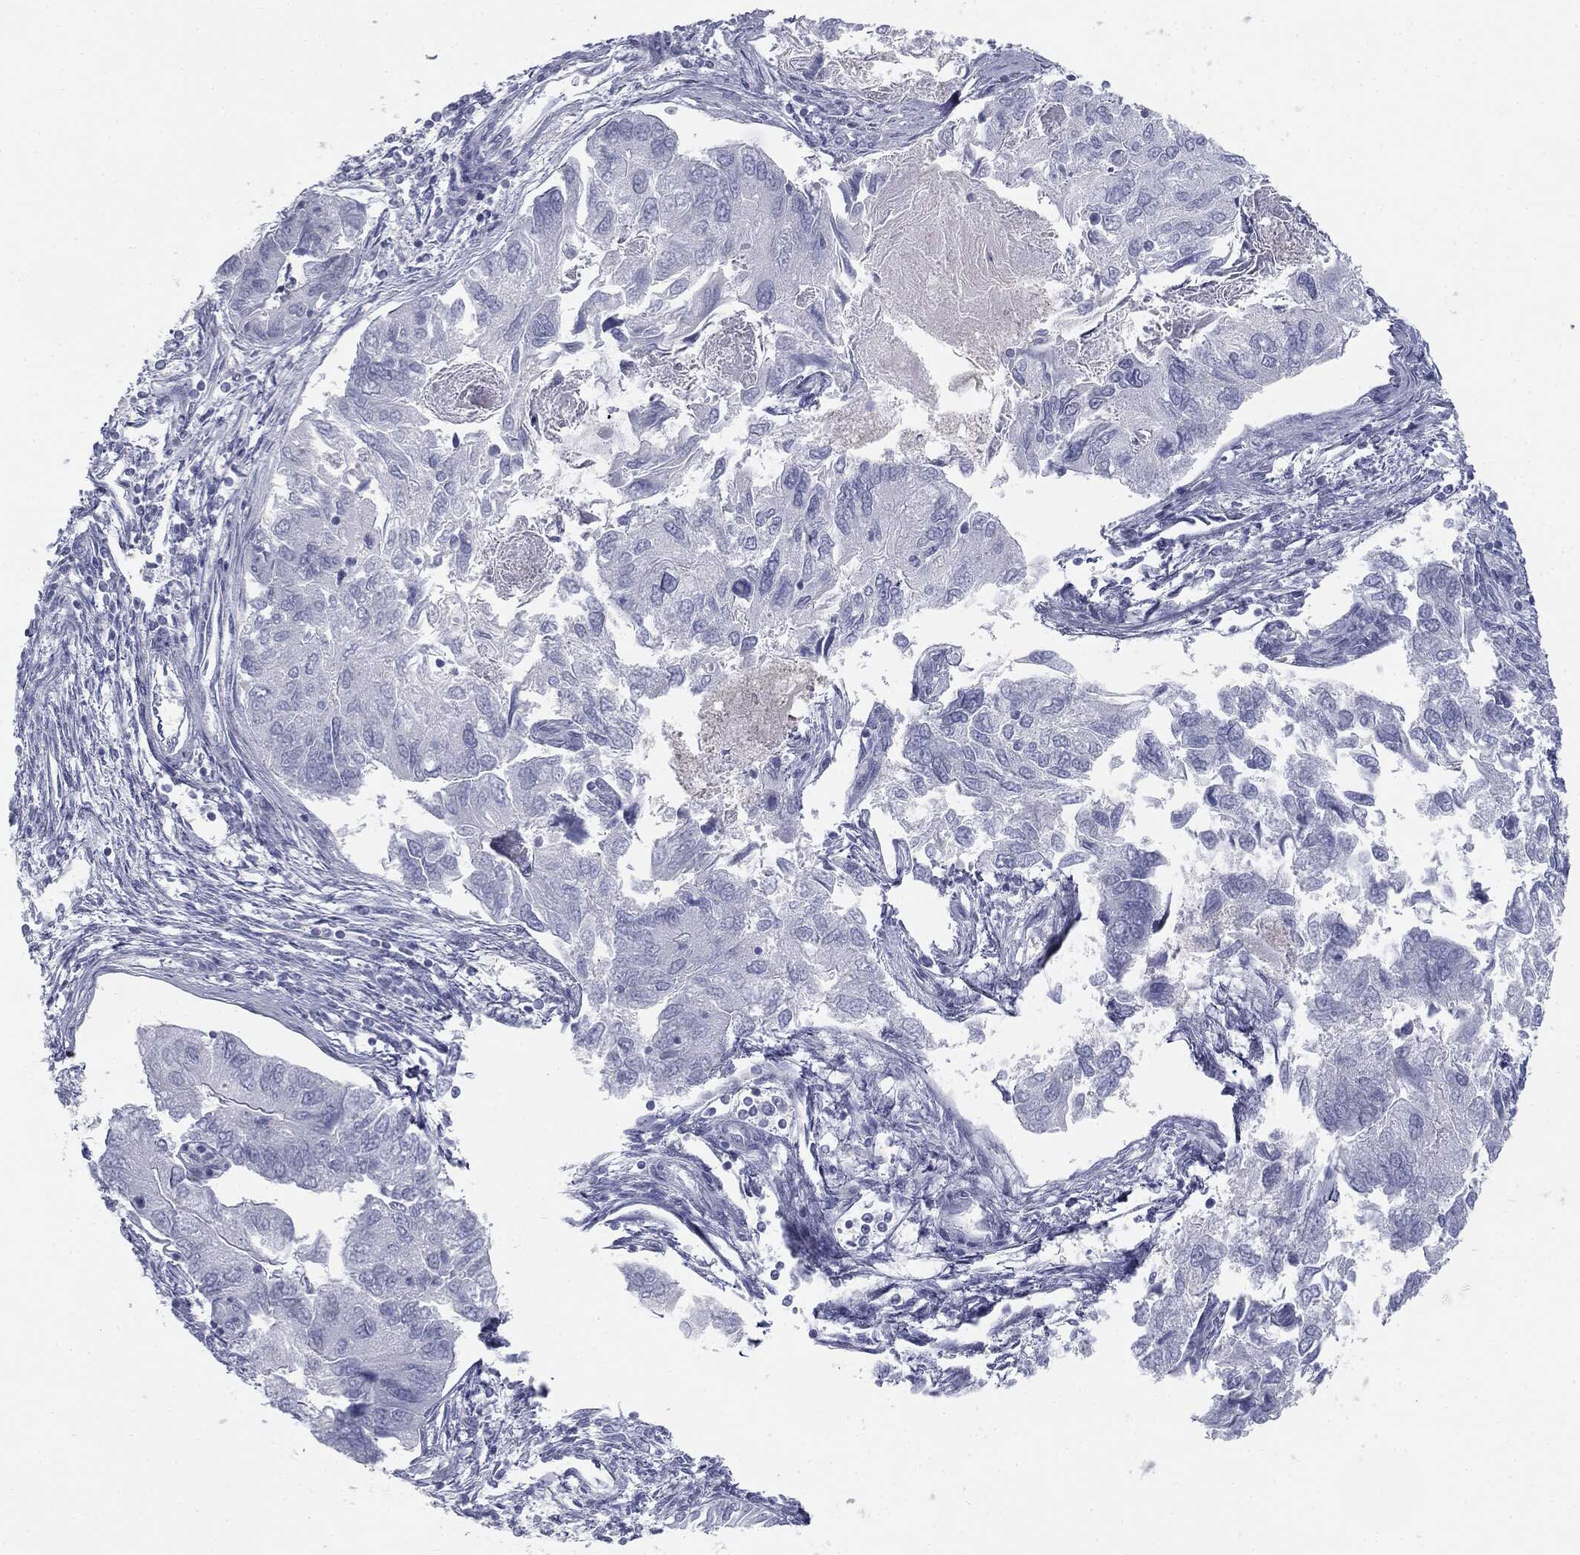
{"staining": {"intensity": "negative", "quantity": "none", "location": "none"}, "tissue": "endometrial cancer", "cell_type": "Tumor cells", "image_type": "cancer", "snomed": [{"axis": "morphology", "description": "Carcinoma, NOS"}, {"axis": "topography", "description": "Uterus"}], "caption": "Immunohistochemistry (IHC) of human endometrial carcinoma exhibits no positivity in tumor cells.", "gene": "TPO", "patient": {"sex": "female", "age": 76}}